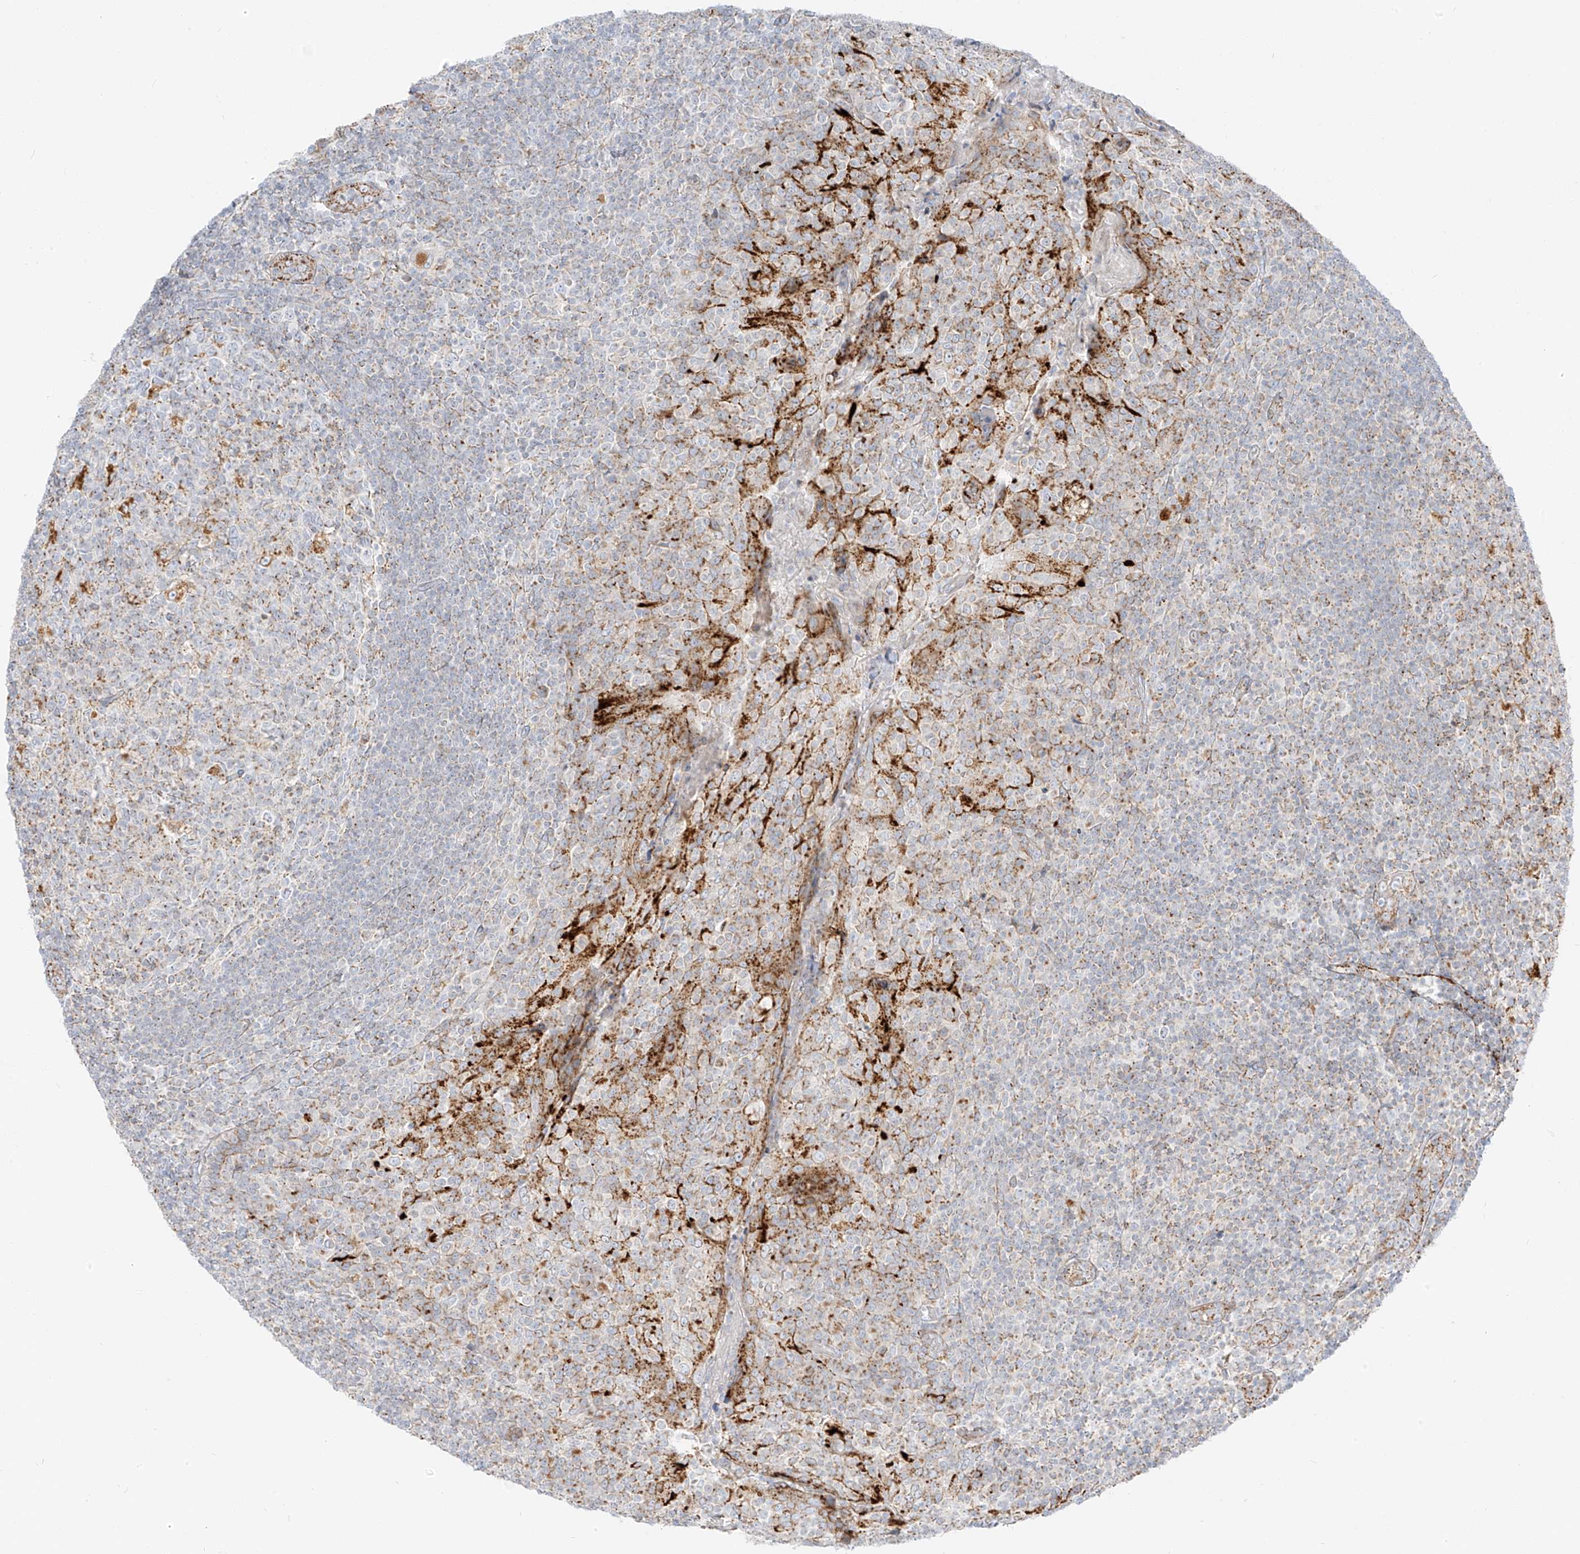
{"staining": {"intensity": "moderate", "quantity": "25%-75%", "location": "cytoplasmic/membranous"}, "tissue": "tonsil", "cell_type": "Germinal center cells", "image_type": "normal", "snomed": [{"axis": "morphology", "description": "Normal tissue, NOS"}, {"axis": "topography", "description": "Tonsil"}], "caption": "A brown stain highlights moderate cytoplasmic/membranous positivity of a protein in germinal center cells of unremarkable tonsil.", "gene": "SLC35F6", "patient": {"sex": "female", "age": 19}}